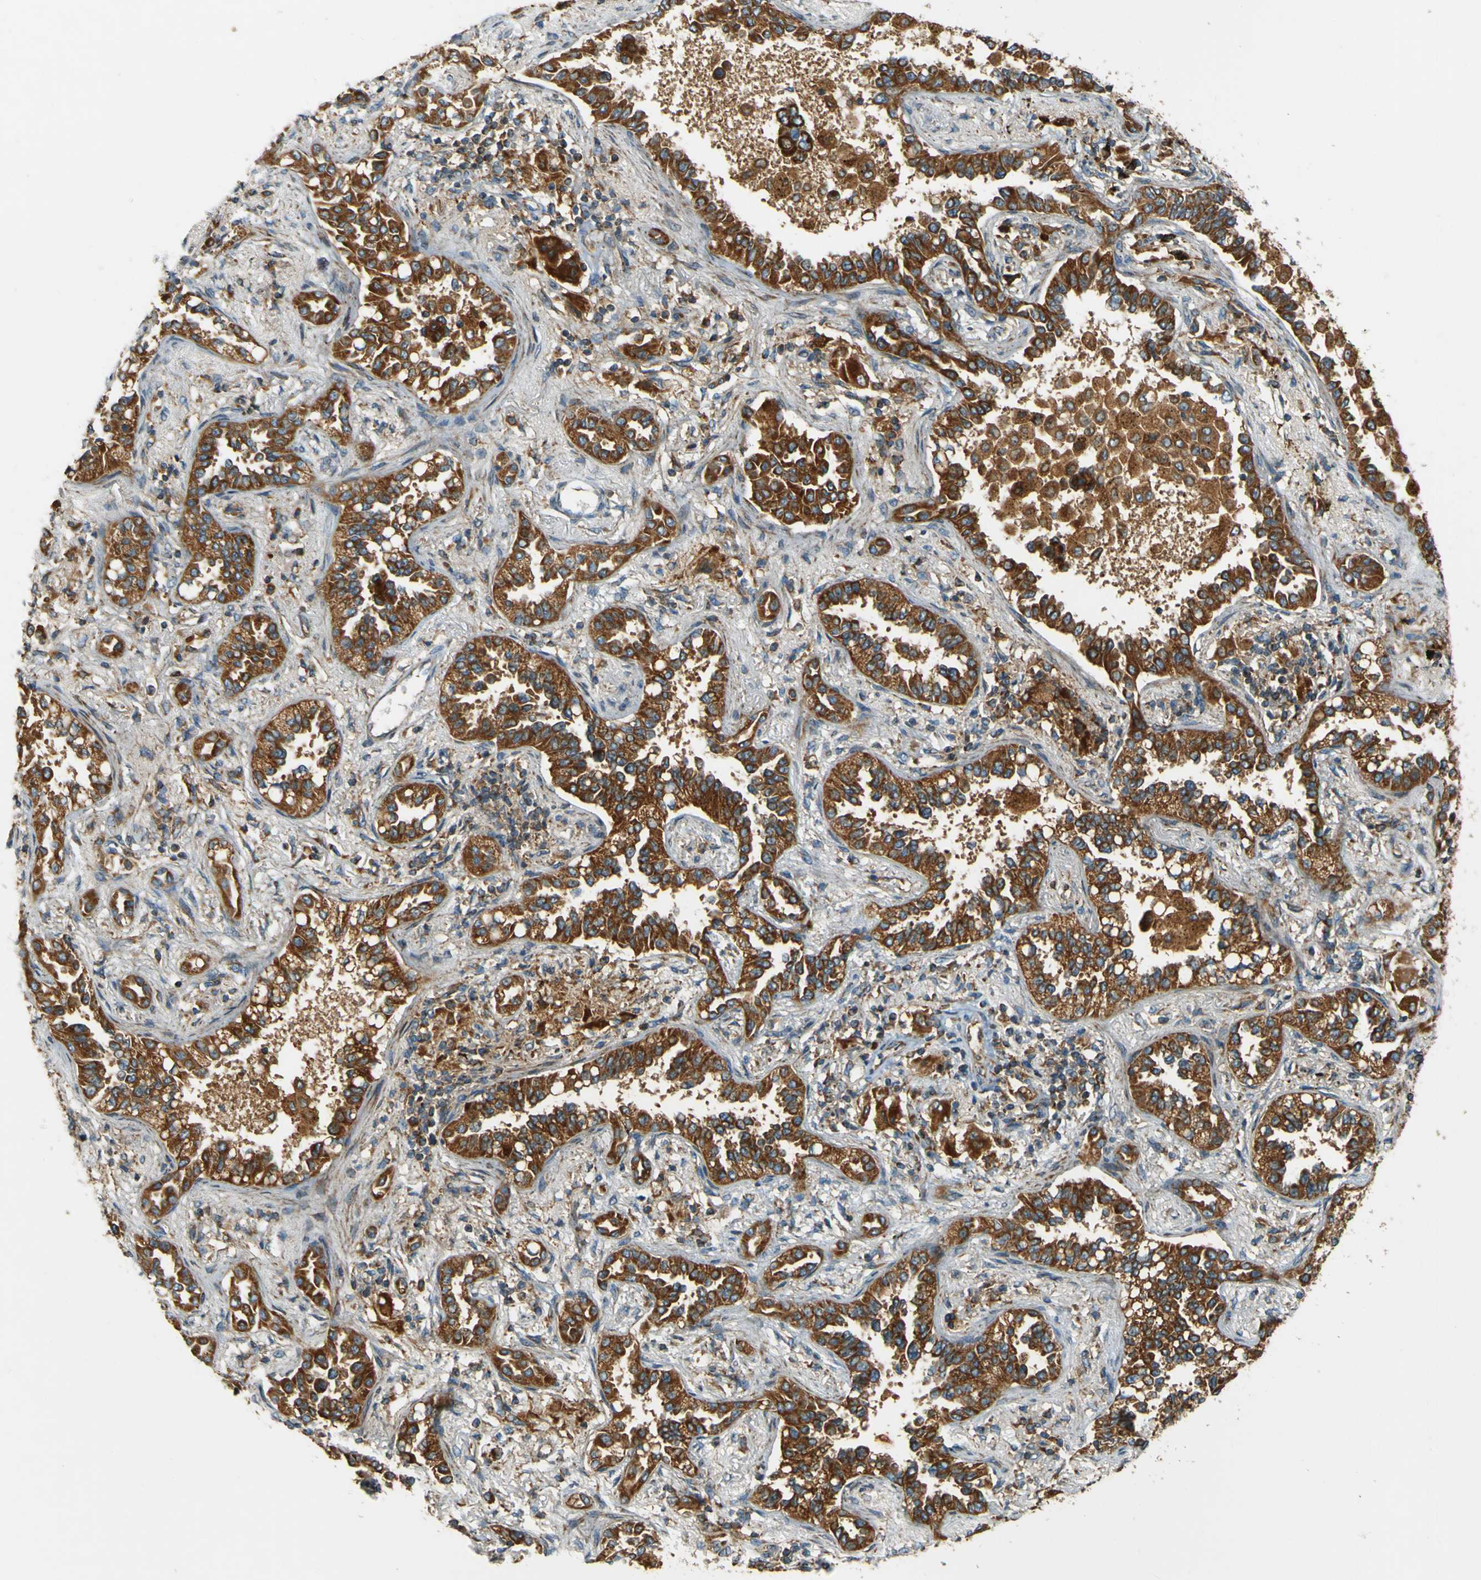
{"staining": {"intensity": "strong", "quantity": ">75%", "location": "cytoplasmic/membranous"}, "tissue": "lung cancer", "cell_type": "Tumor cells", "image_type": "cancer", "snomed": [{"axis": "morphology", "description": "Normal tissue, NOS"}, {"axis": "morphology", "description": "Adenocarcinoma, NOS"}, {"axis": "topography", "description": "Lung"}], "caption": "Protein staining shows strong cytoplasmic/membranous positivity in approximately >75% of tumor cells in lung adenocarcinoma. (Stains: DAB in brown, nuclei in blue, Microscopy: brightfield microscopy at high magnification).", "gene": "DNAJC5", "patient": {"sex": "male", "age": 59}}